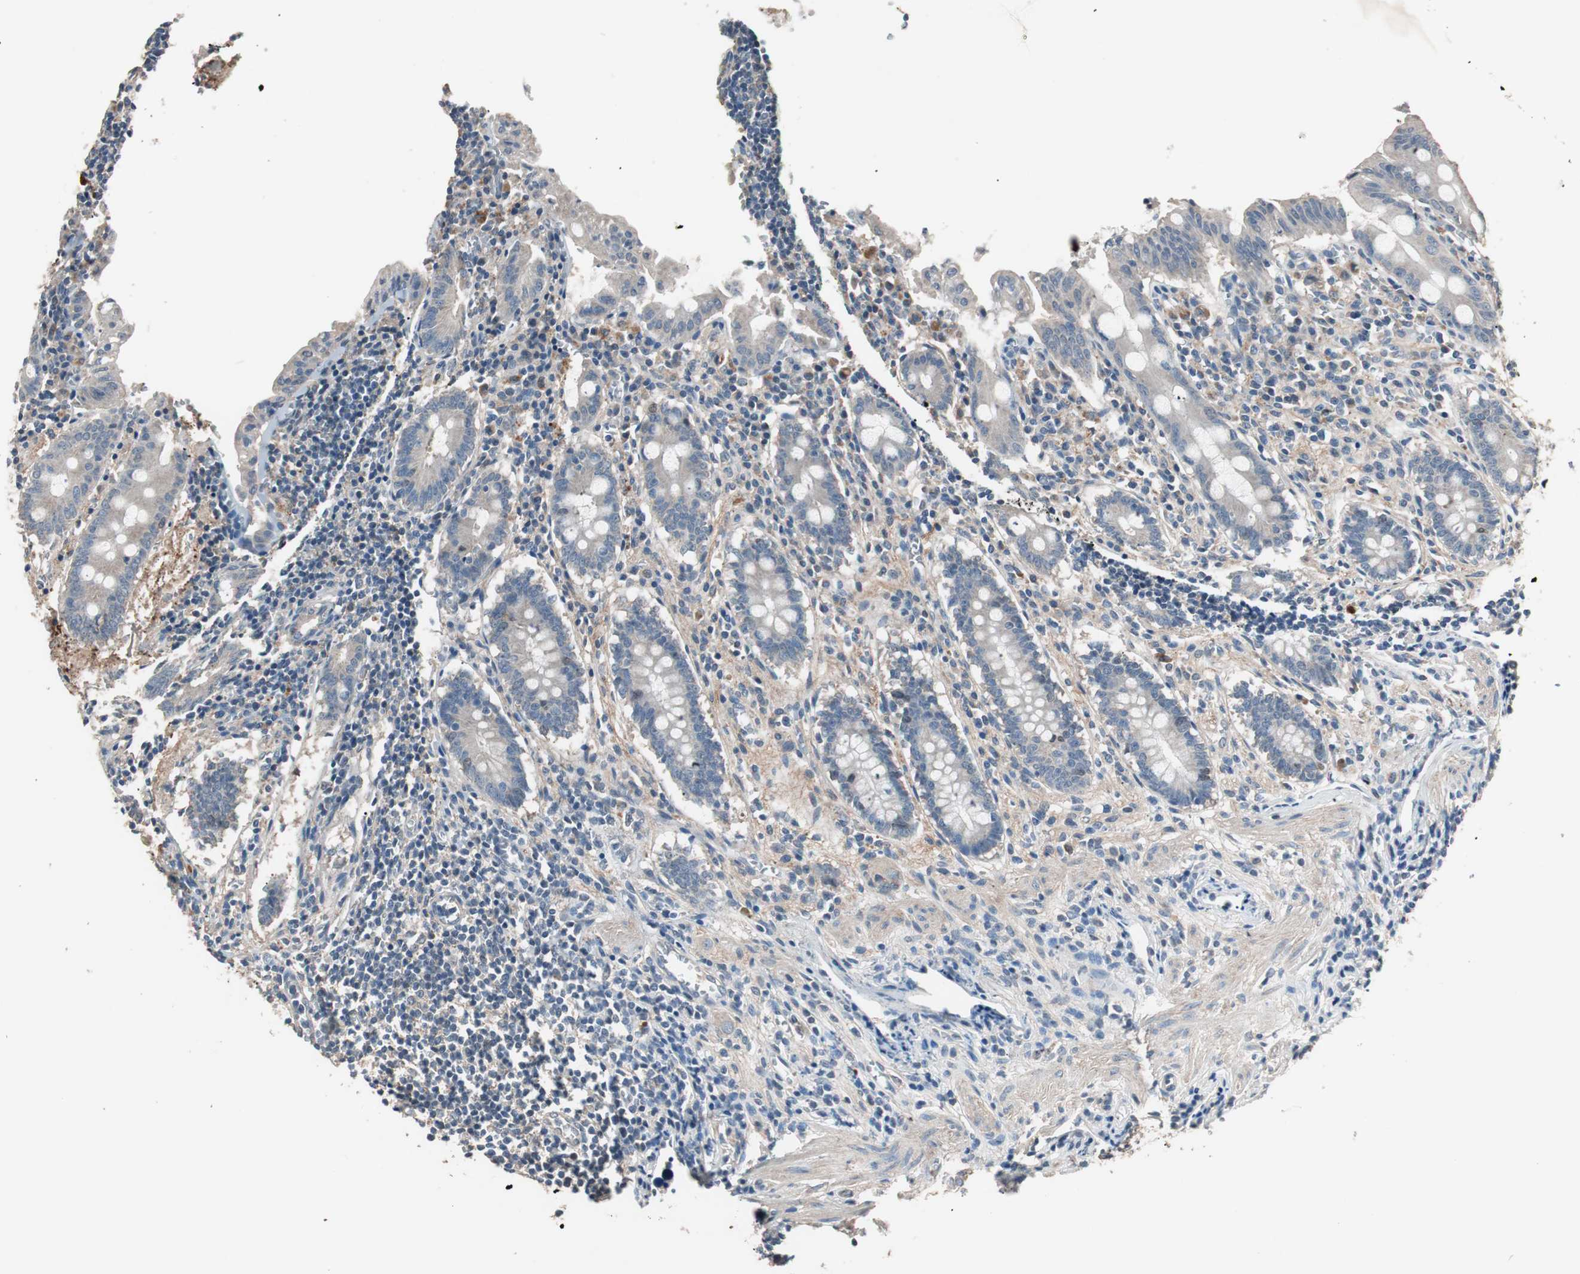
{"staining": {"intensity": "moderate", "quantity": "25%-75%", "location": "cytoplasmic/membranous"}, "tissue": "appendix", "cell_type": "Glandular cells", "image_type": "normal", "snomed": [{"axis": "morphology", "description": "Normal tissue, NOS"}, {"axis": "topography", "description": "Appendix"}], "caption": "Protein positivity by IHC displays moderate cytoplasmic/membranous expression in approximately 25%-75% of glandular cells in benign appendix. The staining was performed using DAB (3,3'-diaminobenzidine), with brown indicating positive protein expression. Nuclei are stained blue with hematoxylin.", "gene": "NFRKB", "patient": {"sex": "female", "age": 50}}